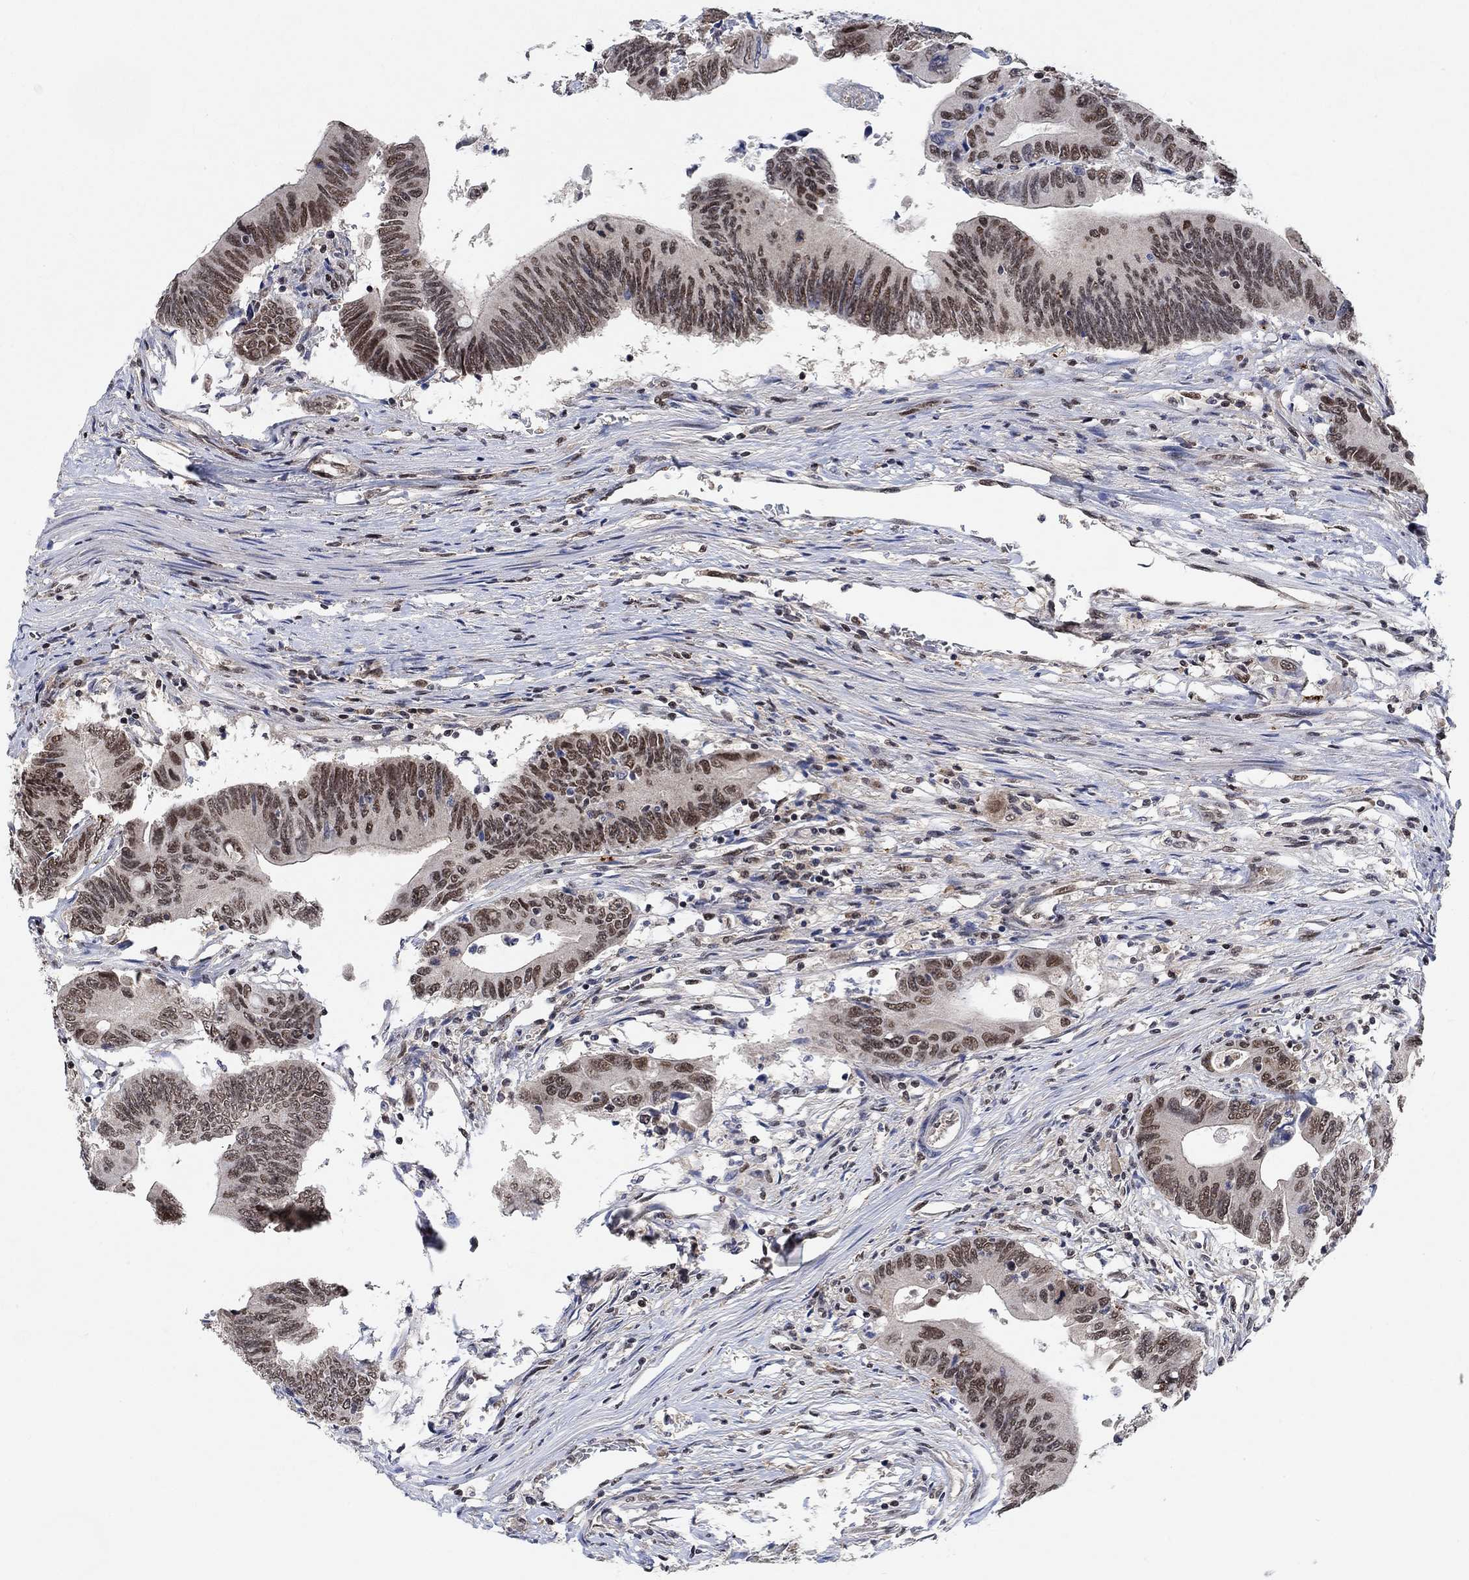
{"staining": {"intensity": "moderate", "quantity": ">75%", "location": "nuclear"}, "tissue": "colorectal cancer", "cell_type": "Tumor cells", "image_type": "cancer", "snomed": [{"axis": "morphology", "description": "Adenocarcinoma, NOS"}, {"axis": "topography", "description": "Colon"}], "caption": "Protein staining exhibits moderate nuclear expression in about >75% of tumor cells in colorectal cancer (adenocarcinoma).", "gene": "THAP8", "patient": {"sex": "female", "age": 90}}